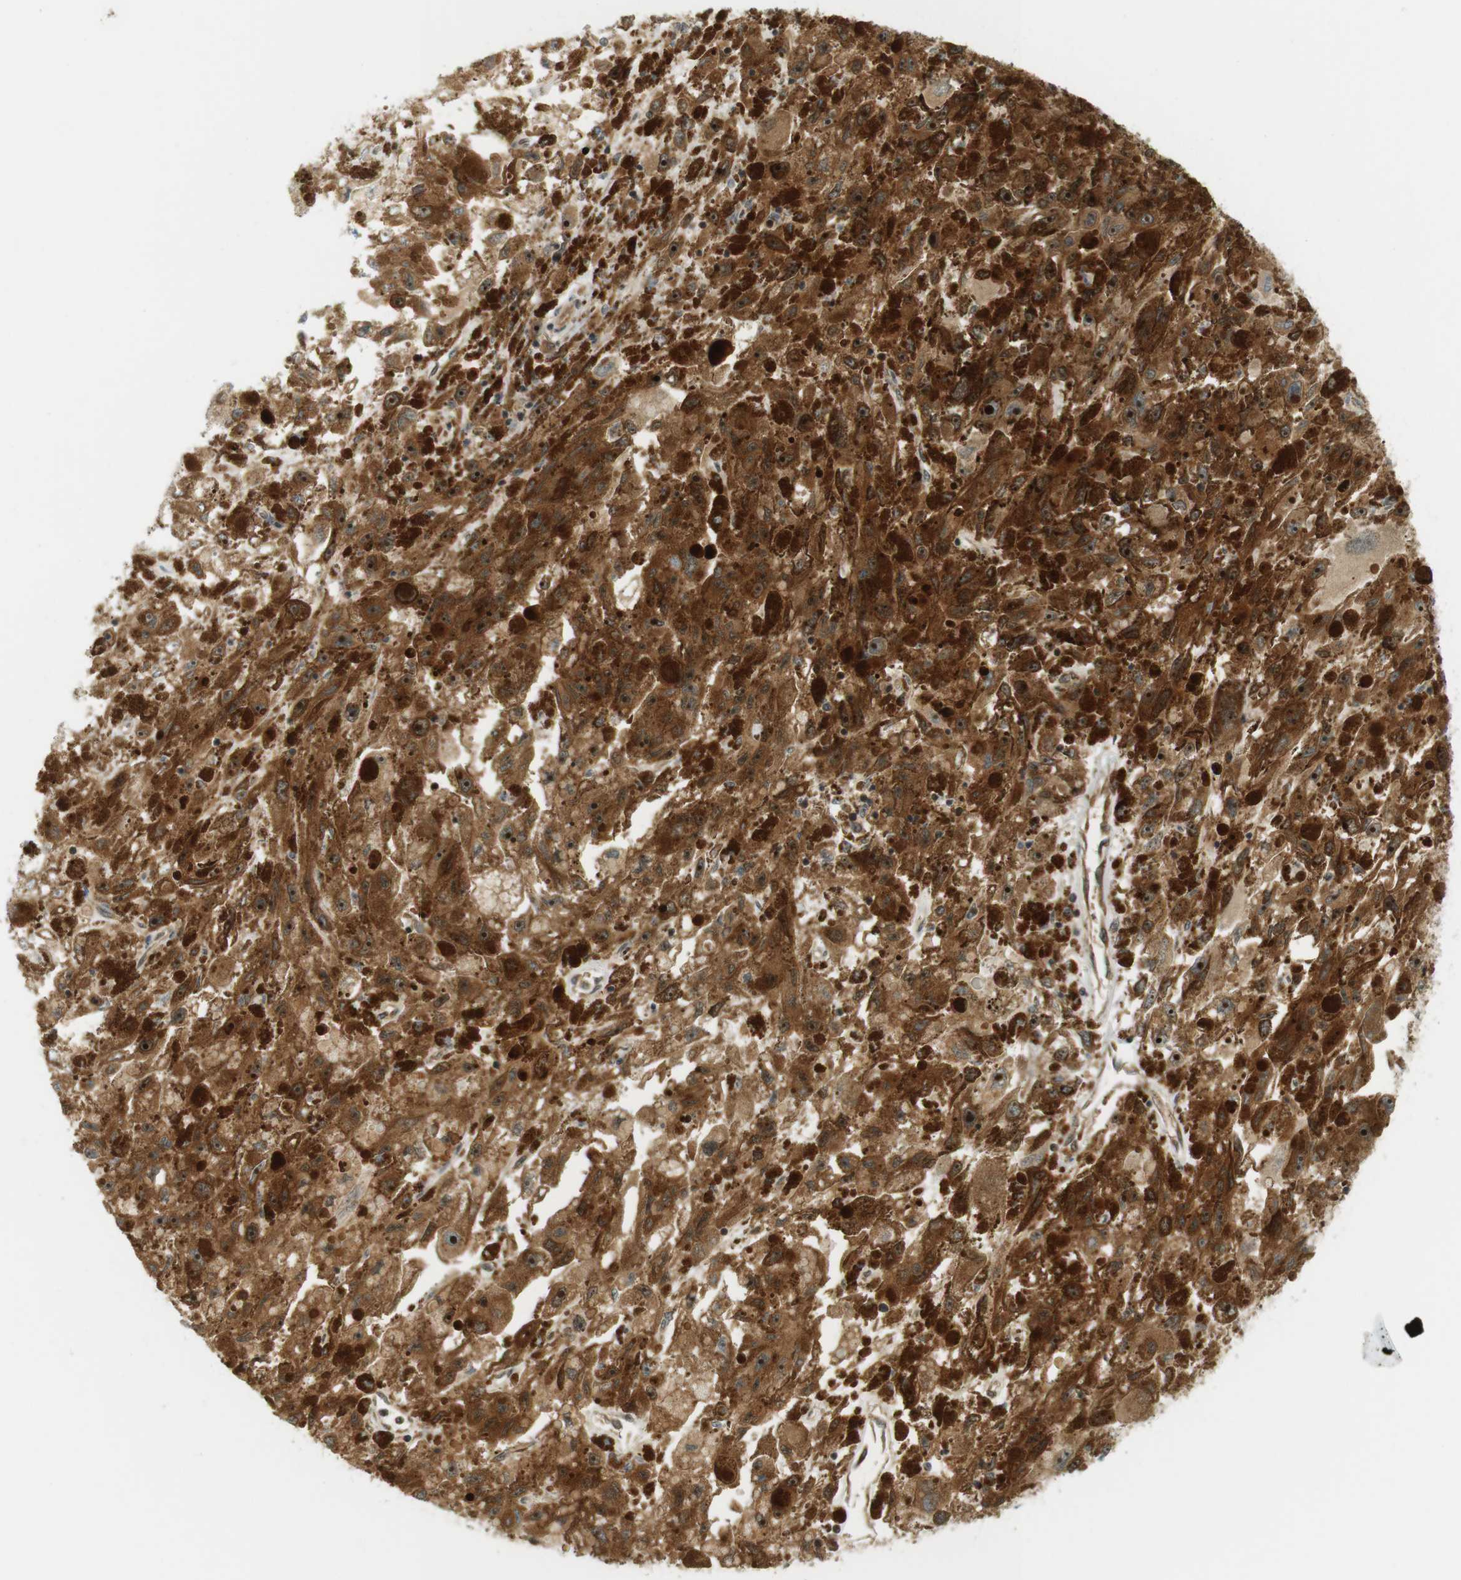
{"staining": {"intensity": "strong", "quantity": ">75%", "location": "cytoplasmic/membranous,nuclear"}, "tissue": "melanoma", "cell_type": "Tumor cells", "image_type": "cancer", "snomed": [{"axis": "morphology", "description": "Malignant melanoma, NOS"}, {"axis": "topography", "description": "Skin"}], "caption": "There is high levels of strong cytoplasmic/membranous and nuclear staining in tumor cells of melanoma, as demonstrated by immunohistochemical staining (brown color).", "gene": "PA2G4", "patient": {"sex": "female", "age": 104}}